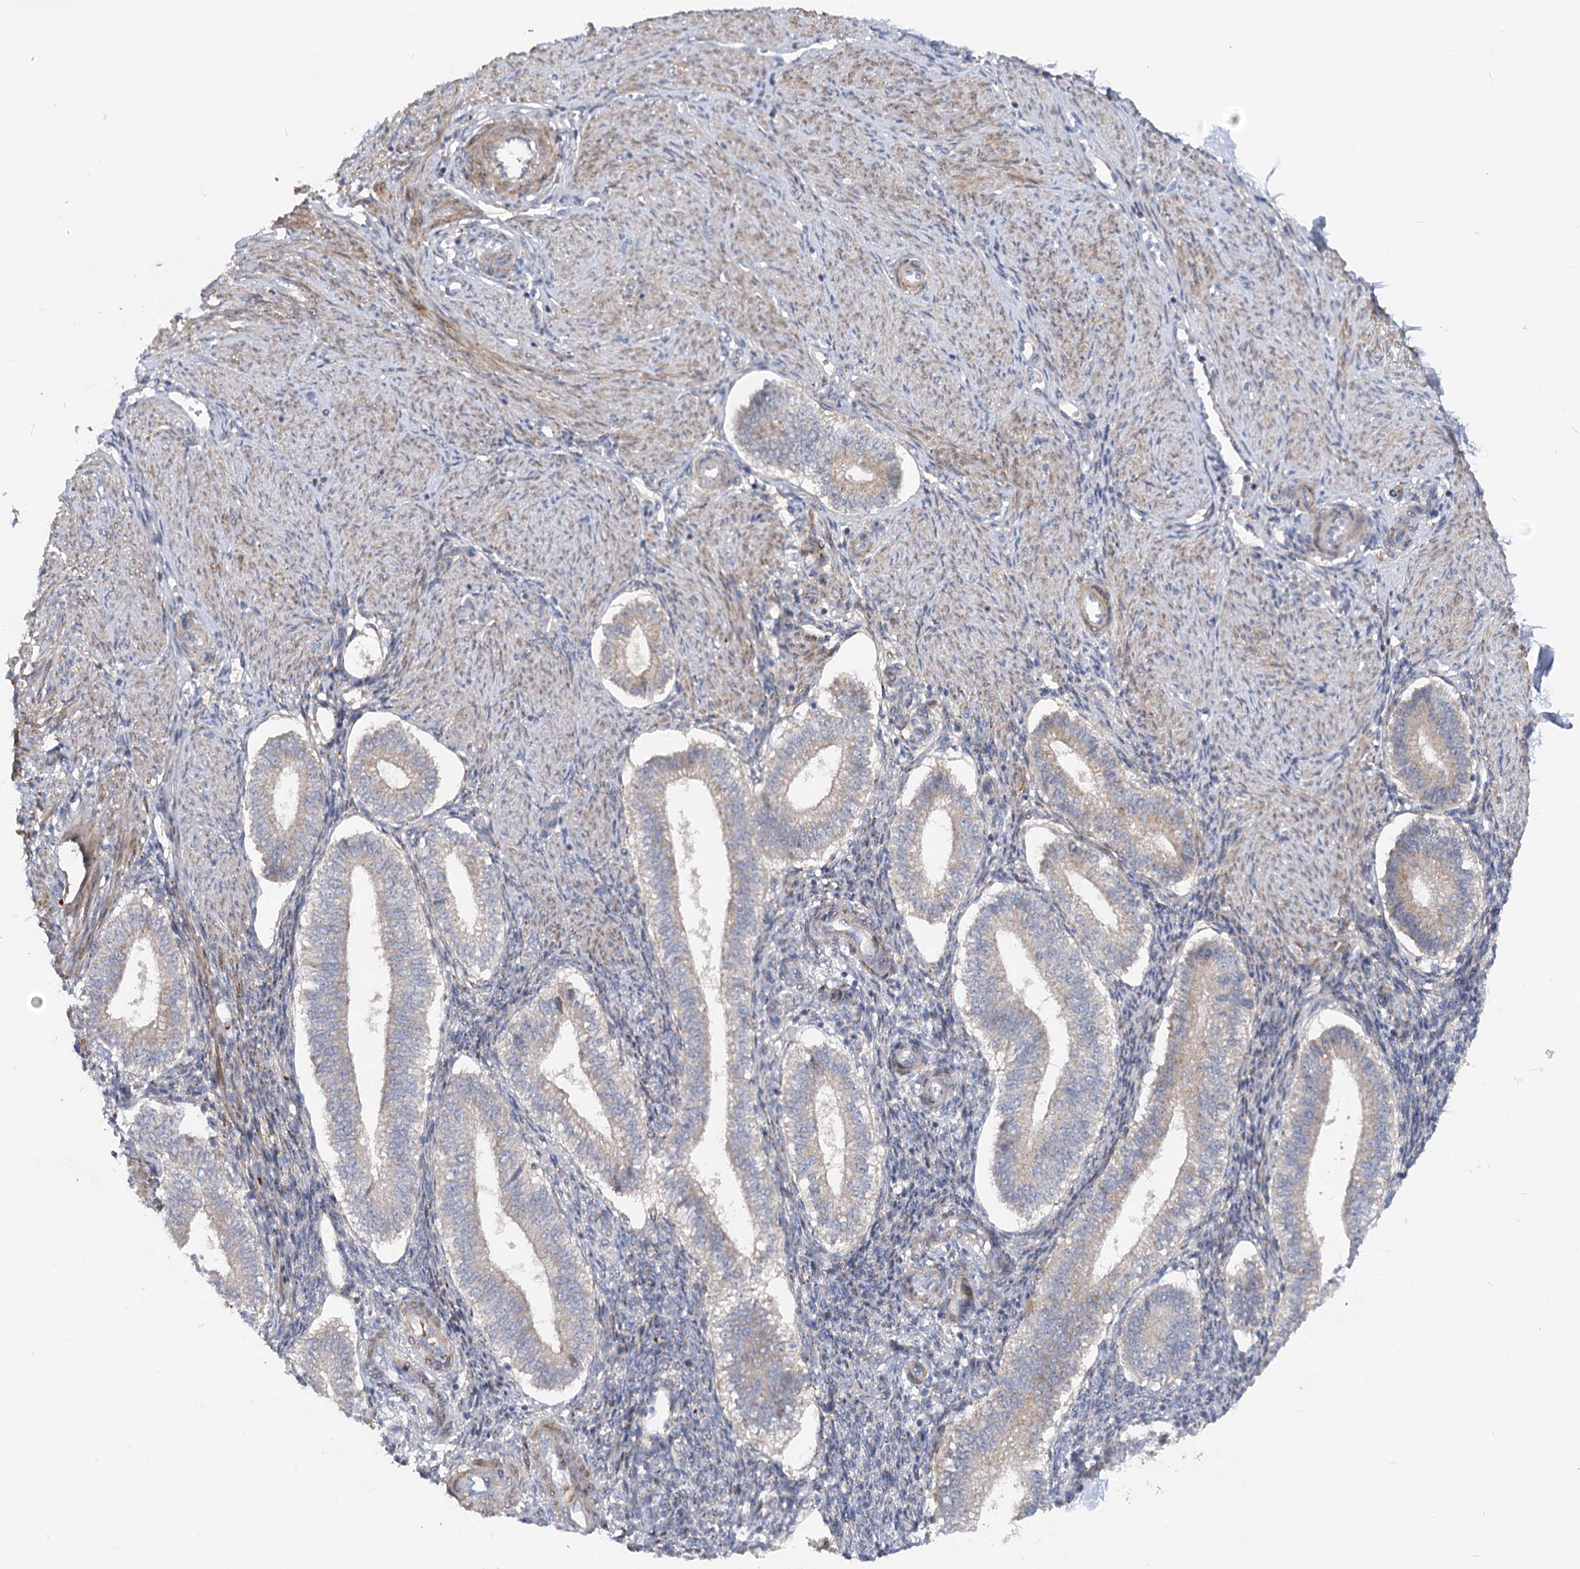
{"staining": {"intensity": "weak", "quantity": "<25%", "location": "cytoplasmic/membranous"}, "tissue": "endometrium", "cell_type": "Cells in endometrial stroma", "image_type": "normal", "snomed": [{"axis": "morphology", "description": "Normal tissue, NOS"}, {"axis": "topography", "description": "Endometrium"}], "caption": "Immunohistochemistry (IHC) photomicrograph of benign endometrium stained for a protein (brown), which exhibits no expression in cells in endometrial stroma. (DAB (3,3'-diaminobenzidine) immunohistochemistry (IHC) visualized using brightfield microscopy, high magnification).", "gene": "FGF19", "patient": {"sex": "female", "age": 25}}